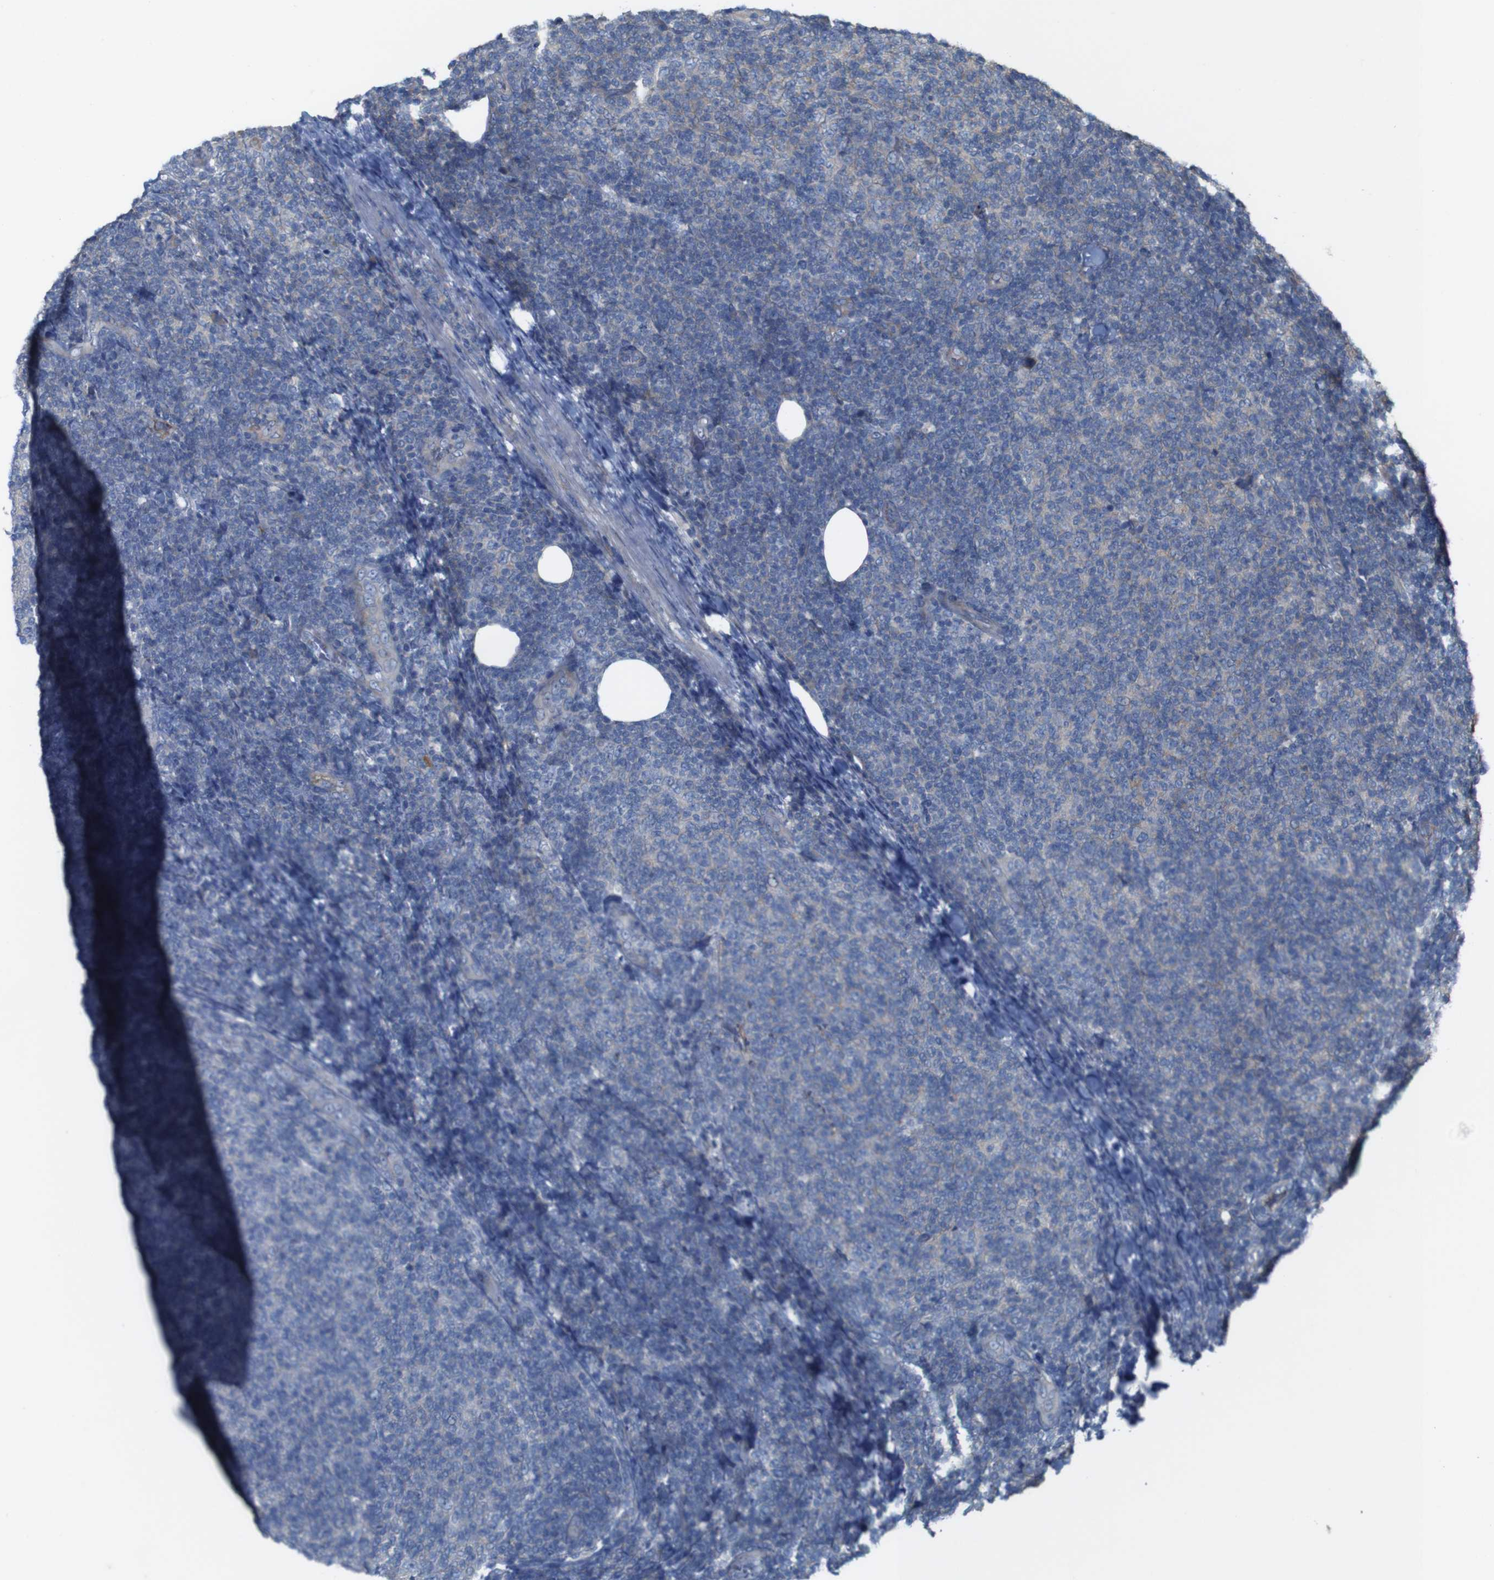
{"staining": {"intensity": "negative", "quantity": "none", "location": "none"}, "tissue": "lymphoma", "cell_type": "Tumor cells", "image_type": "cancer", "snomed": [{"axis": "morphology", "description": "Malignant lymphoma, non-Hodgkin's type, Low grade"}, {"axis": "topography", "description": "Lymph node"}], "caption": "A histopathology image of human low-grade malignant lymphoma, non-Hodgkin's type is negative for staining in tumor cells.", "gene": "MYEOV", "patient": {"sex": "male", "age": 66}}